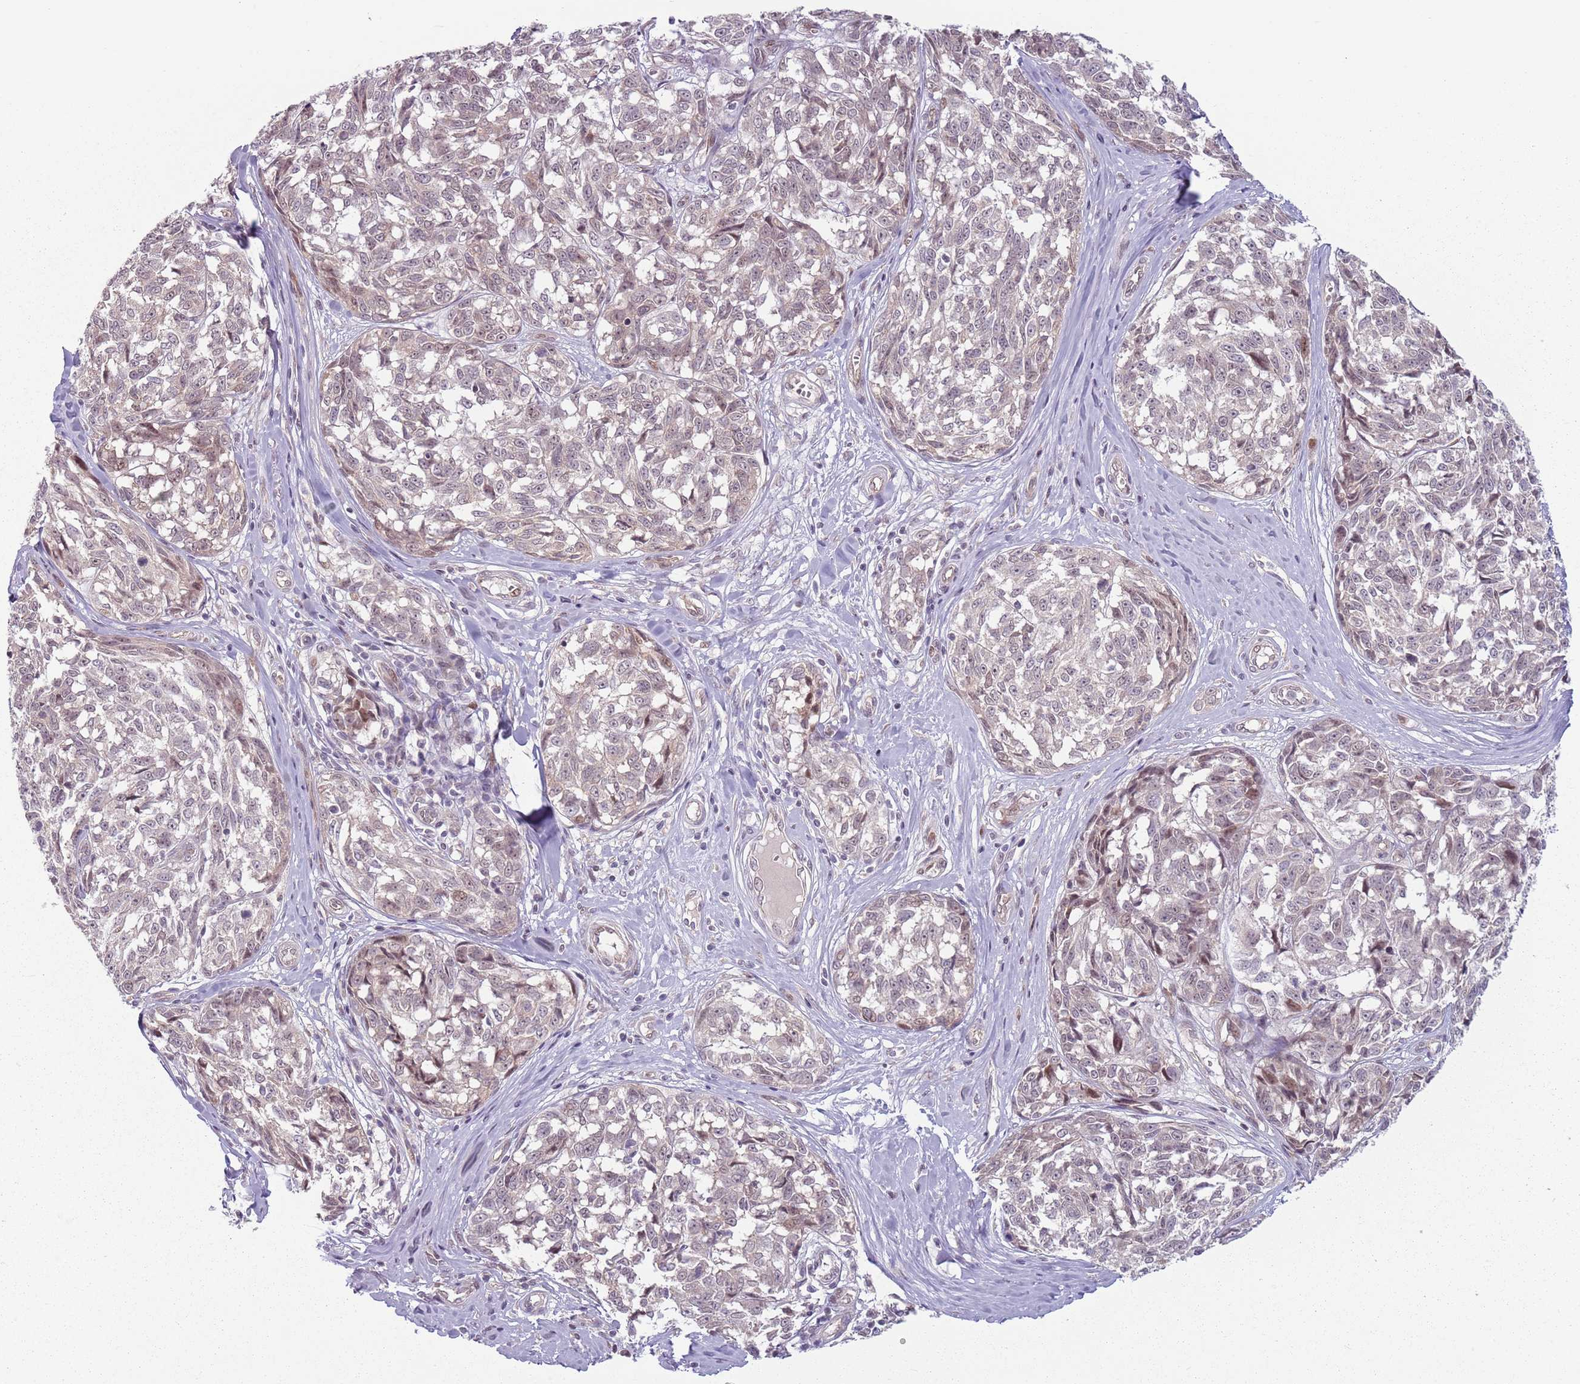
{"staining": {"intensity": "weak", "quantity": "<25%", "location": "cytoplasmic/membranous"}, "tissue": "melanoma", "cell_type": "Tumor cells", "image_type": "cancer", "snomed": [{"axis": "morphology", "description": "Normal tissue, NOS"}, {"axis": "morphology", "description": "Malignant melanoma, NOS"}, {"axis": "topography", "description": "Skin"}], "caption": "Melanoma stained for a protein using immunohistochemistry (IHC) exhibits no expression tumor cells.", "gene": "ADGRG1", "patient": {"sex": "female", "age": 64}}